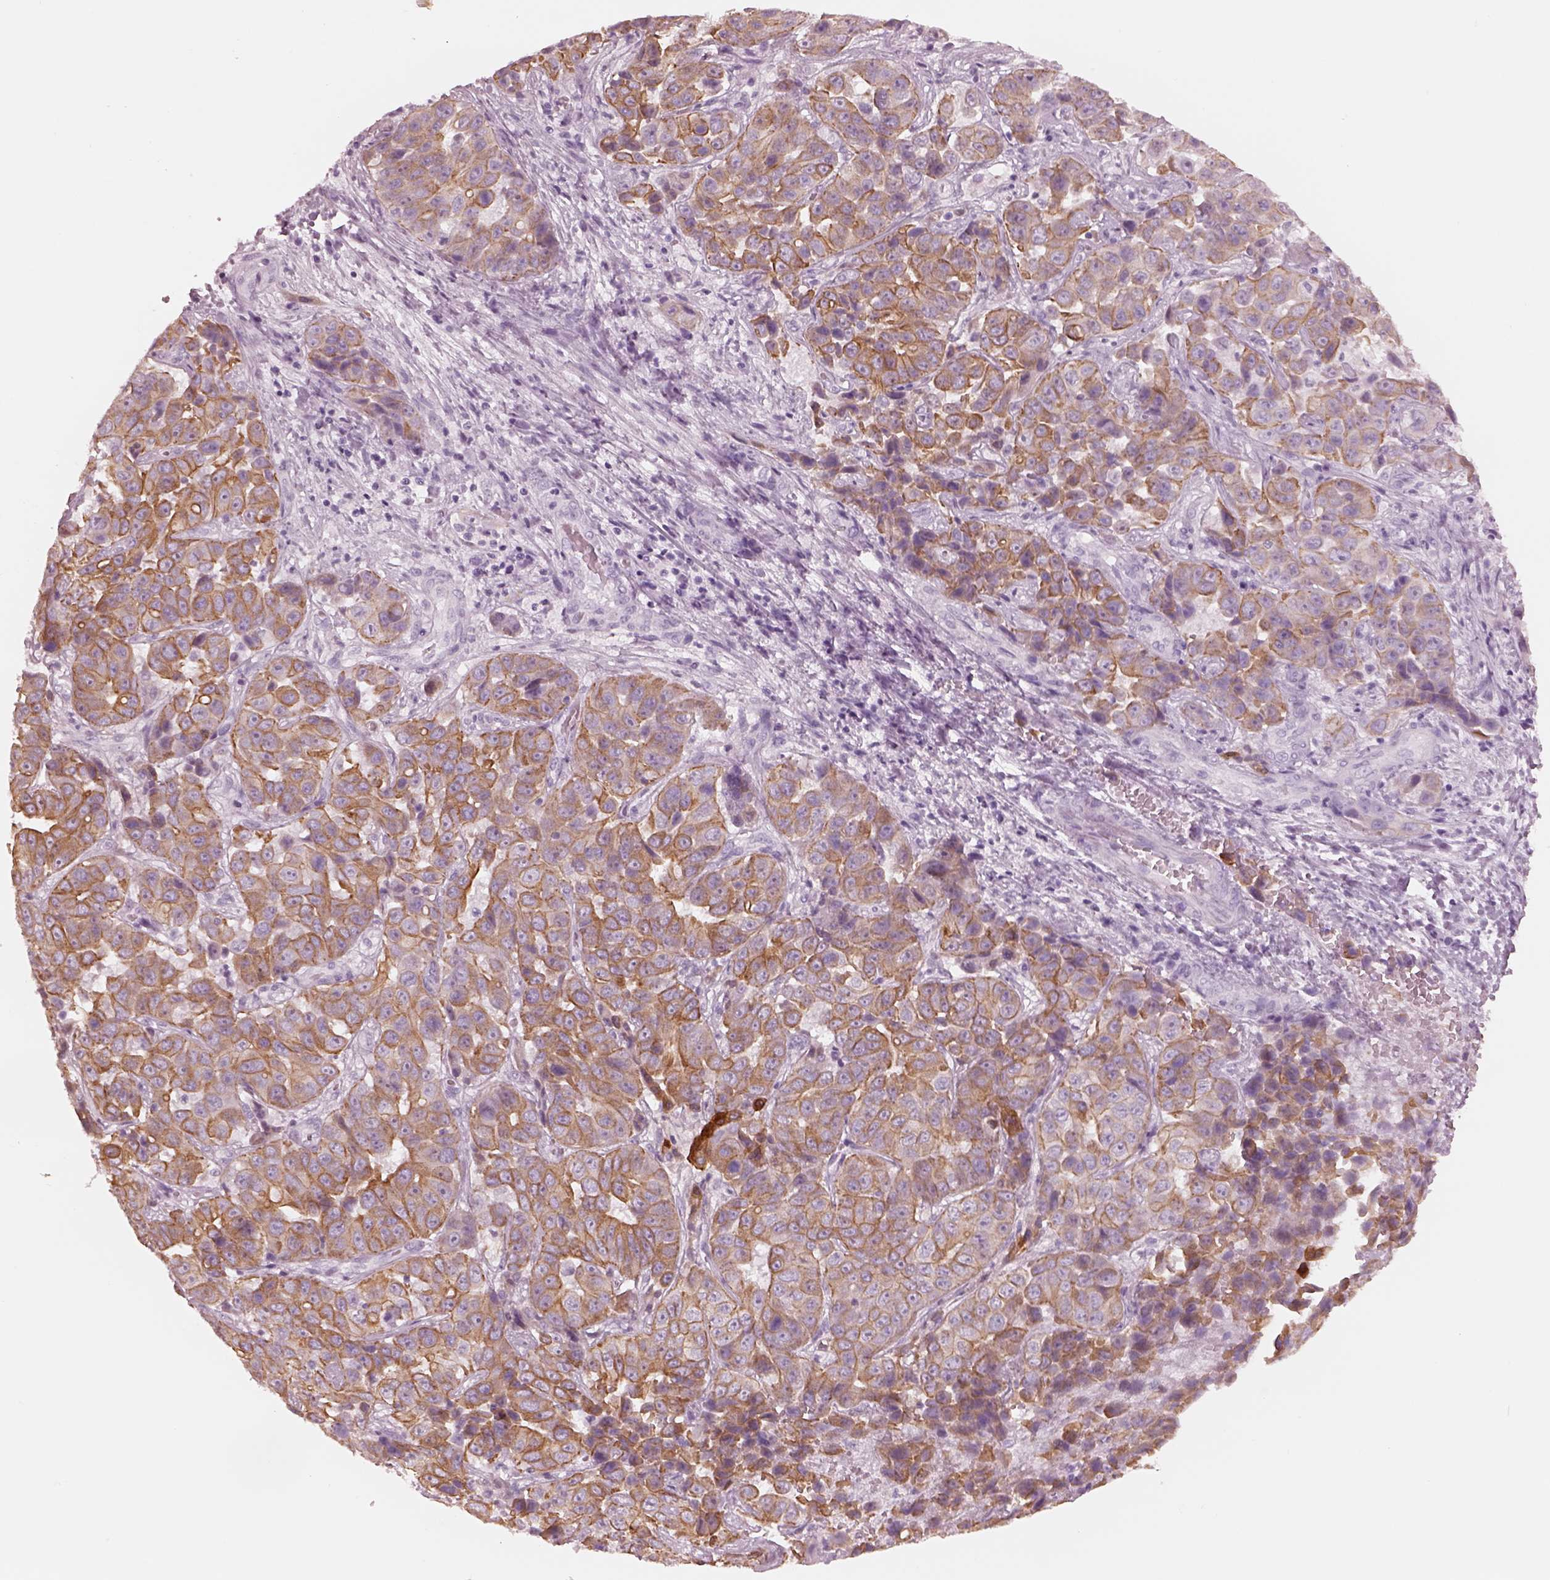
{"staining": {"intensity": "moderate", "quantity": ">75%", "location": "cytoplasmic/membranous"}, "tissue": "liver cancer", "cell_type": "Tumor cells", "image_type": "cancer", "snomed": [{"axis": "morphology", "description": "Cholangiocarcinoma"}, {"axis": "topography", "description": "Liver"}], "caption": "Liver cholangiocarcinoma stained with a brown dye demonstrates moderate cytoplasmic/membranous positive positivity in about >75% of tumor cells.", "gene": "PON3", "patient": {"sex": "female", "age": 52}}